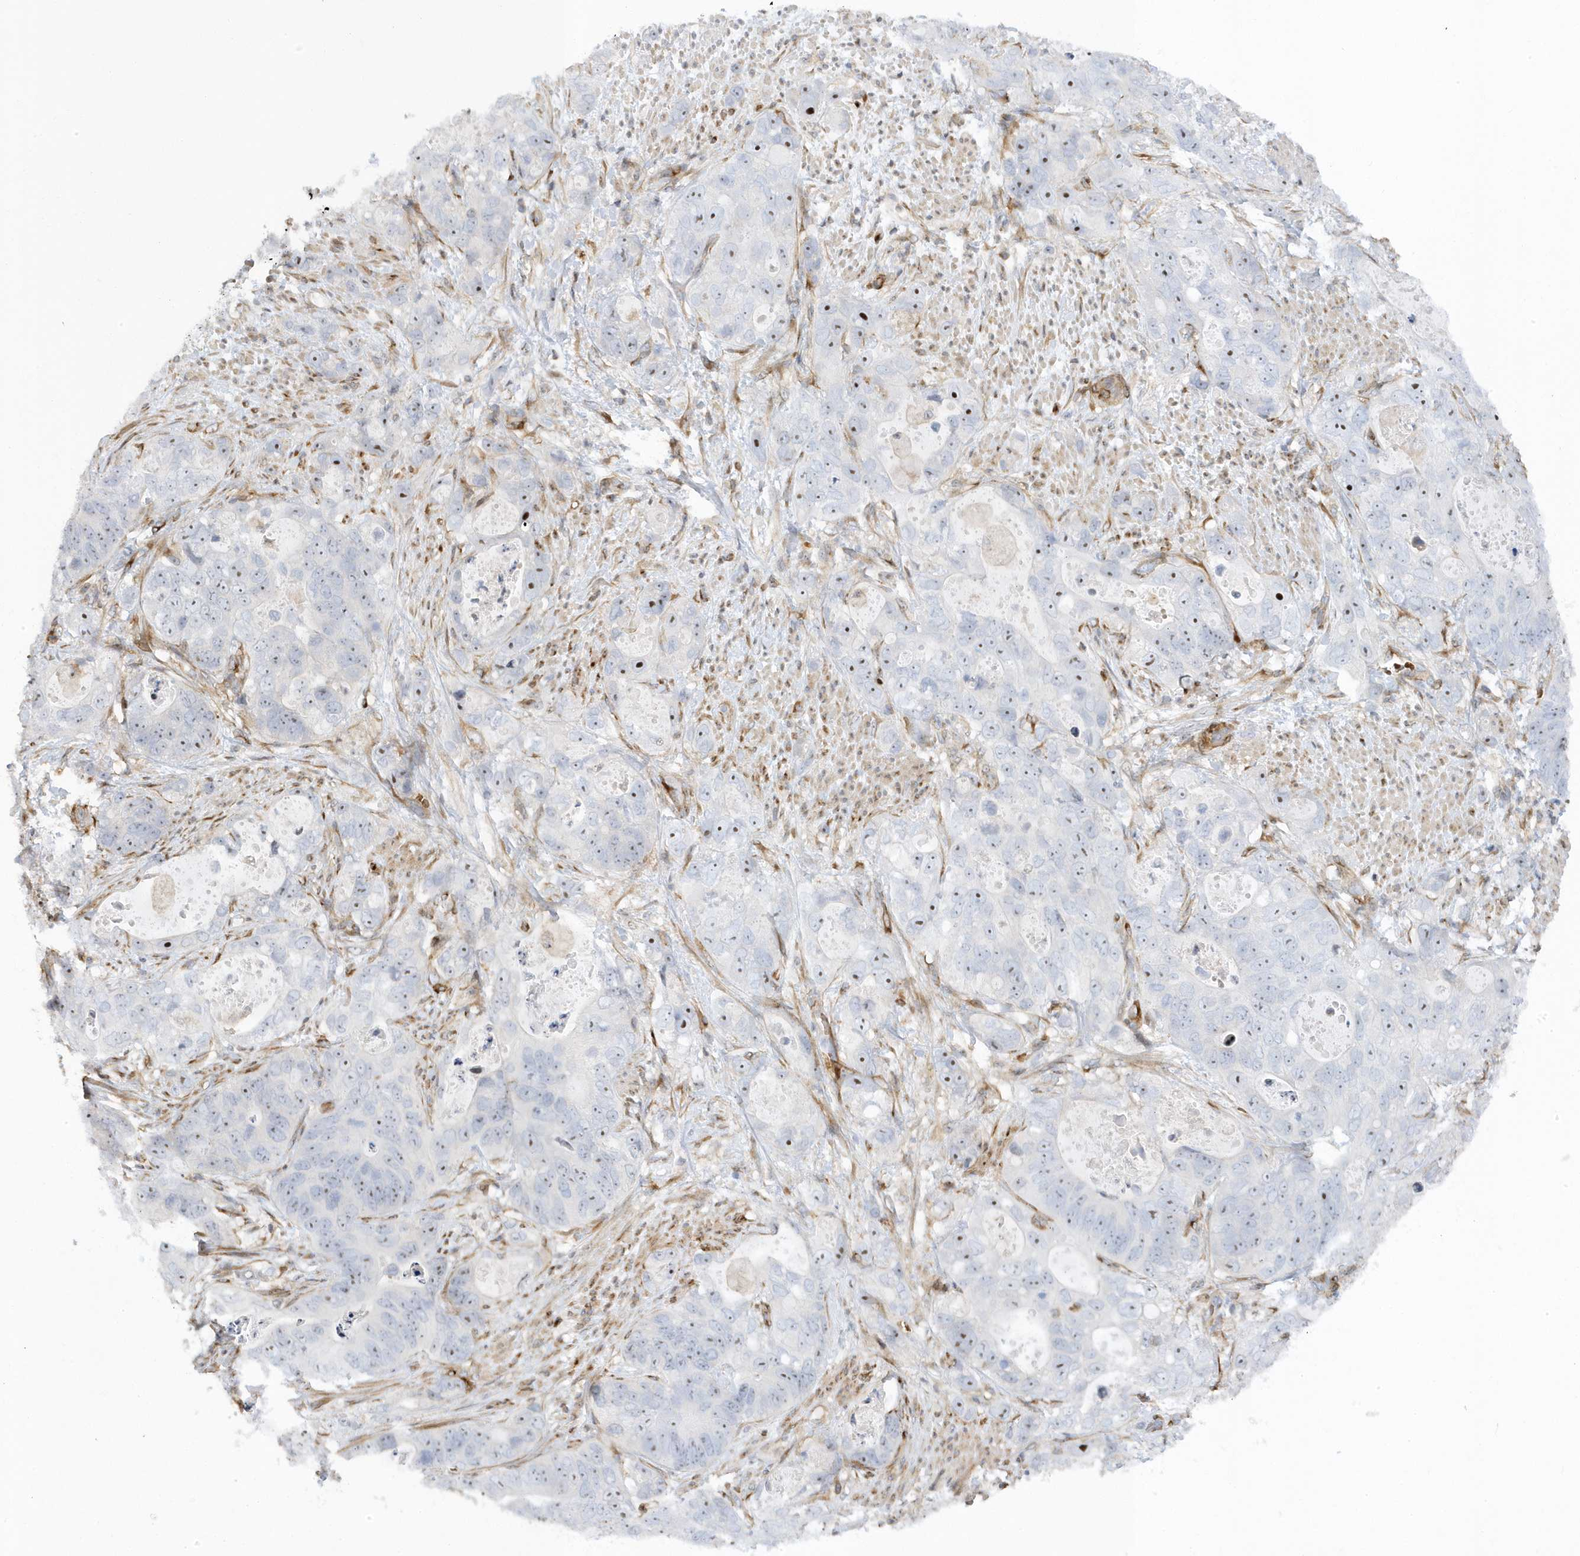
{"staining": {"intensity": "moderate", "quantity": "<25%", "location": "nuclear"}, "tissue": "stomach cancer", "cell_type": "Tumor cells", "image_type": "cancer", "snomed": [{"axis": "morphology", "description": "Adenocarcinoma, NOS"}, {"axis": "topography", "description": "Stomach"}], "caption": "This histopathology image demonstrates immunohistochemistry (IHC) staining of human stomach adenocarcinoma, with low moderate nuclear staining in approximately <25% of tumor cells.", "gene": "MAP7D3", "patient": {"sex": "female", "age": 89}}